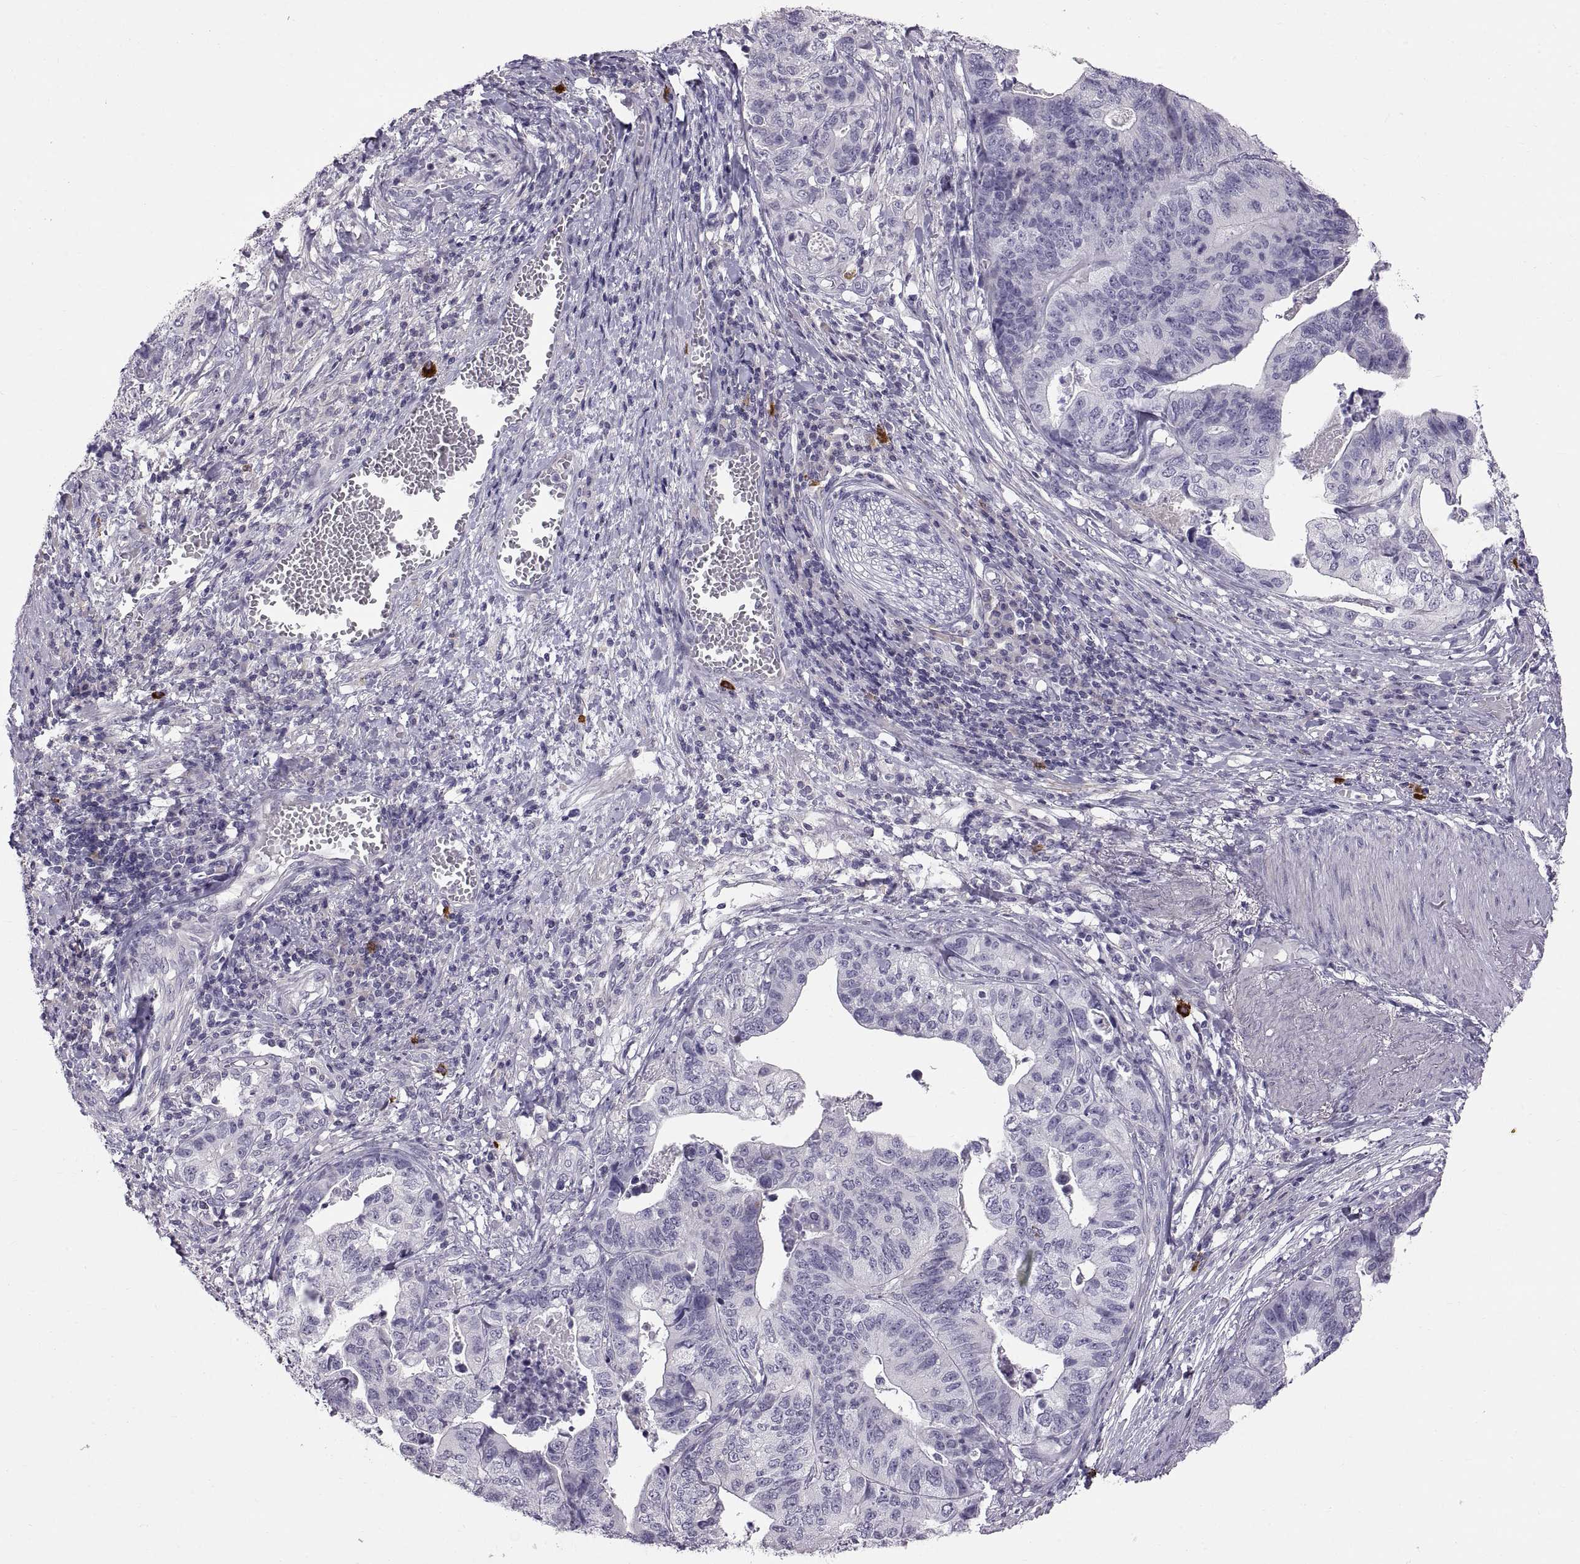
{"staining": {"intensity": "negative", "quantity": "none", "location": "none"}, "tissue": "stomach cancer", "cell_type": "Tumor cells", "image_type": "cancer", "snomed": [{"axis": "morphology", "description": "Adenocarcinoma, NOS"}, {"axis": "topography", "description": "Stomach, upper"}], "caption": "Tumor cells show no significant expression in stomach adenocarcinoma.", "gene": "WFDC8", "patient": {"sex": "female", "age": 67}}